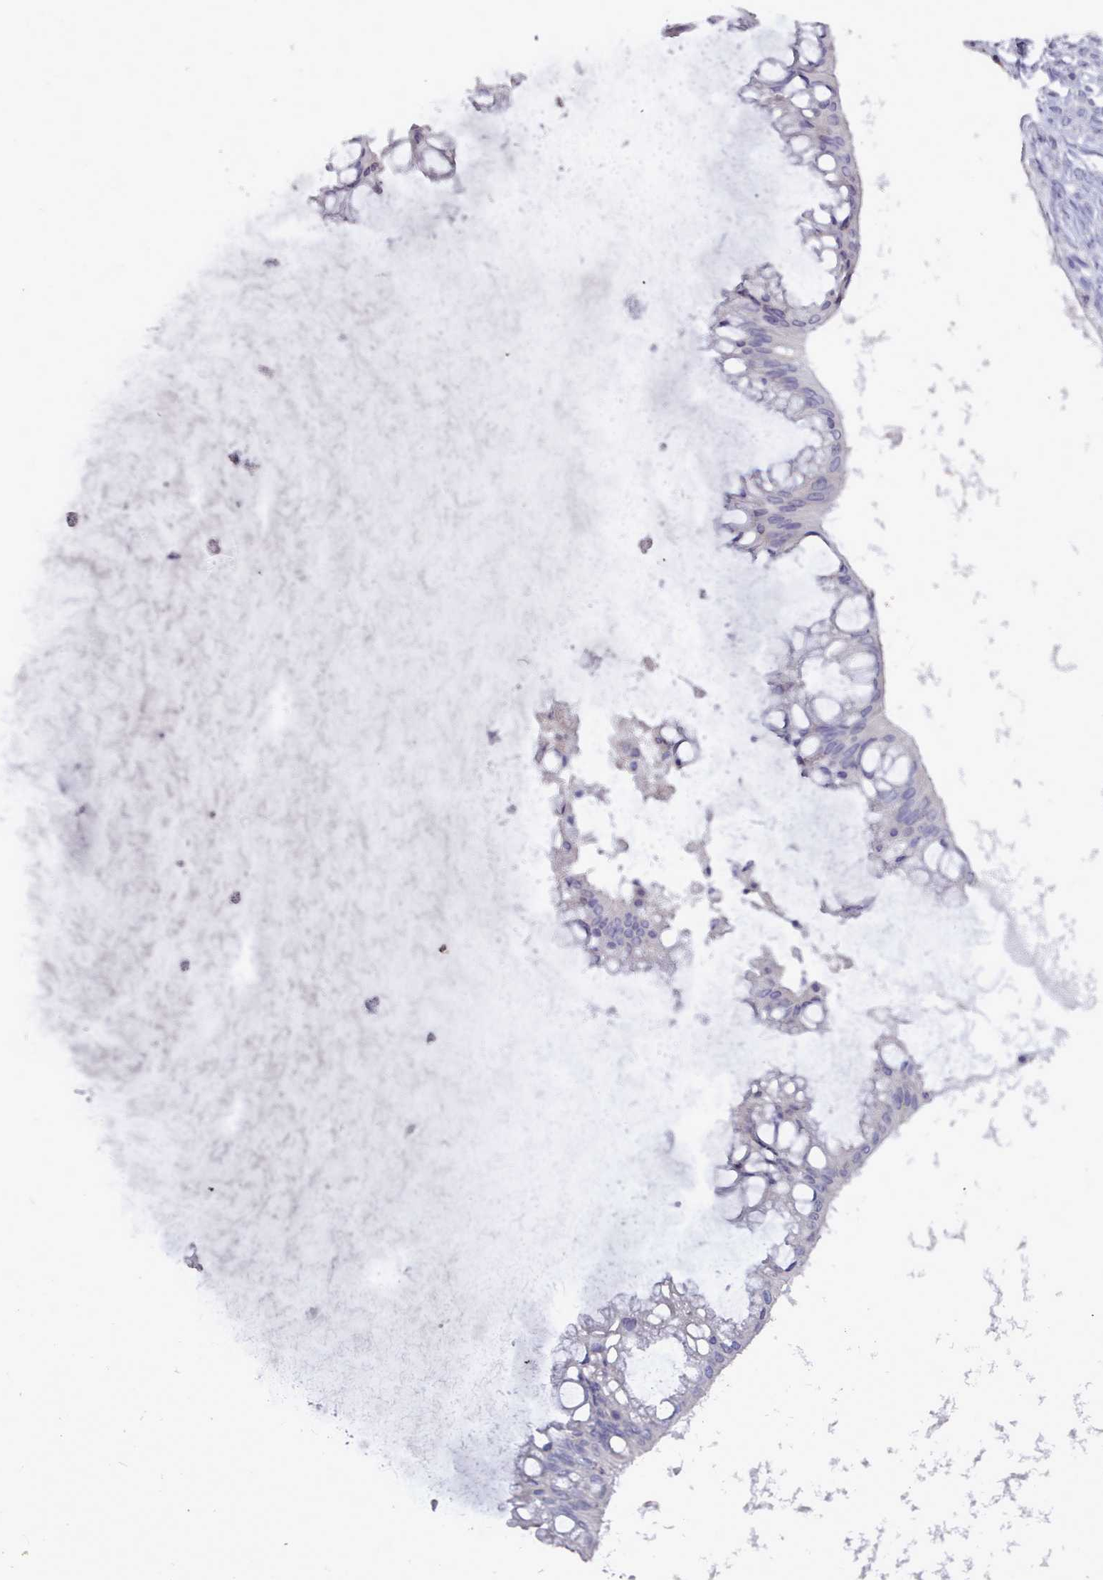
{"staining": {"intensity": "negative", "quantity": "none", "location": "none"}, "tissue": "ovarian cancer", "cell_type": "Tumor cells", "image_type": "cancer", "snomed": [{"axis": "morphology", "description": "Cystadenocarcinoma, mucinous, NOS"}, {"axis": "topography", "description": "Ovary"}], "caption": "Photomicrograph shows no protein positivity in tumor cells of ovarian mucinous cystadenocarcinoma tissue.", "gene": "OTULINL", "patient": {"sex": "female", "age": 73}}